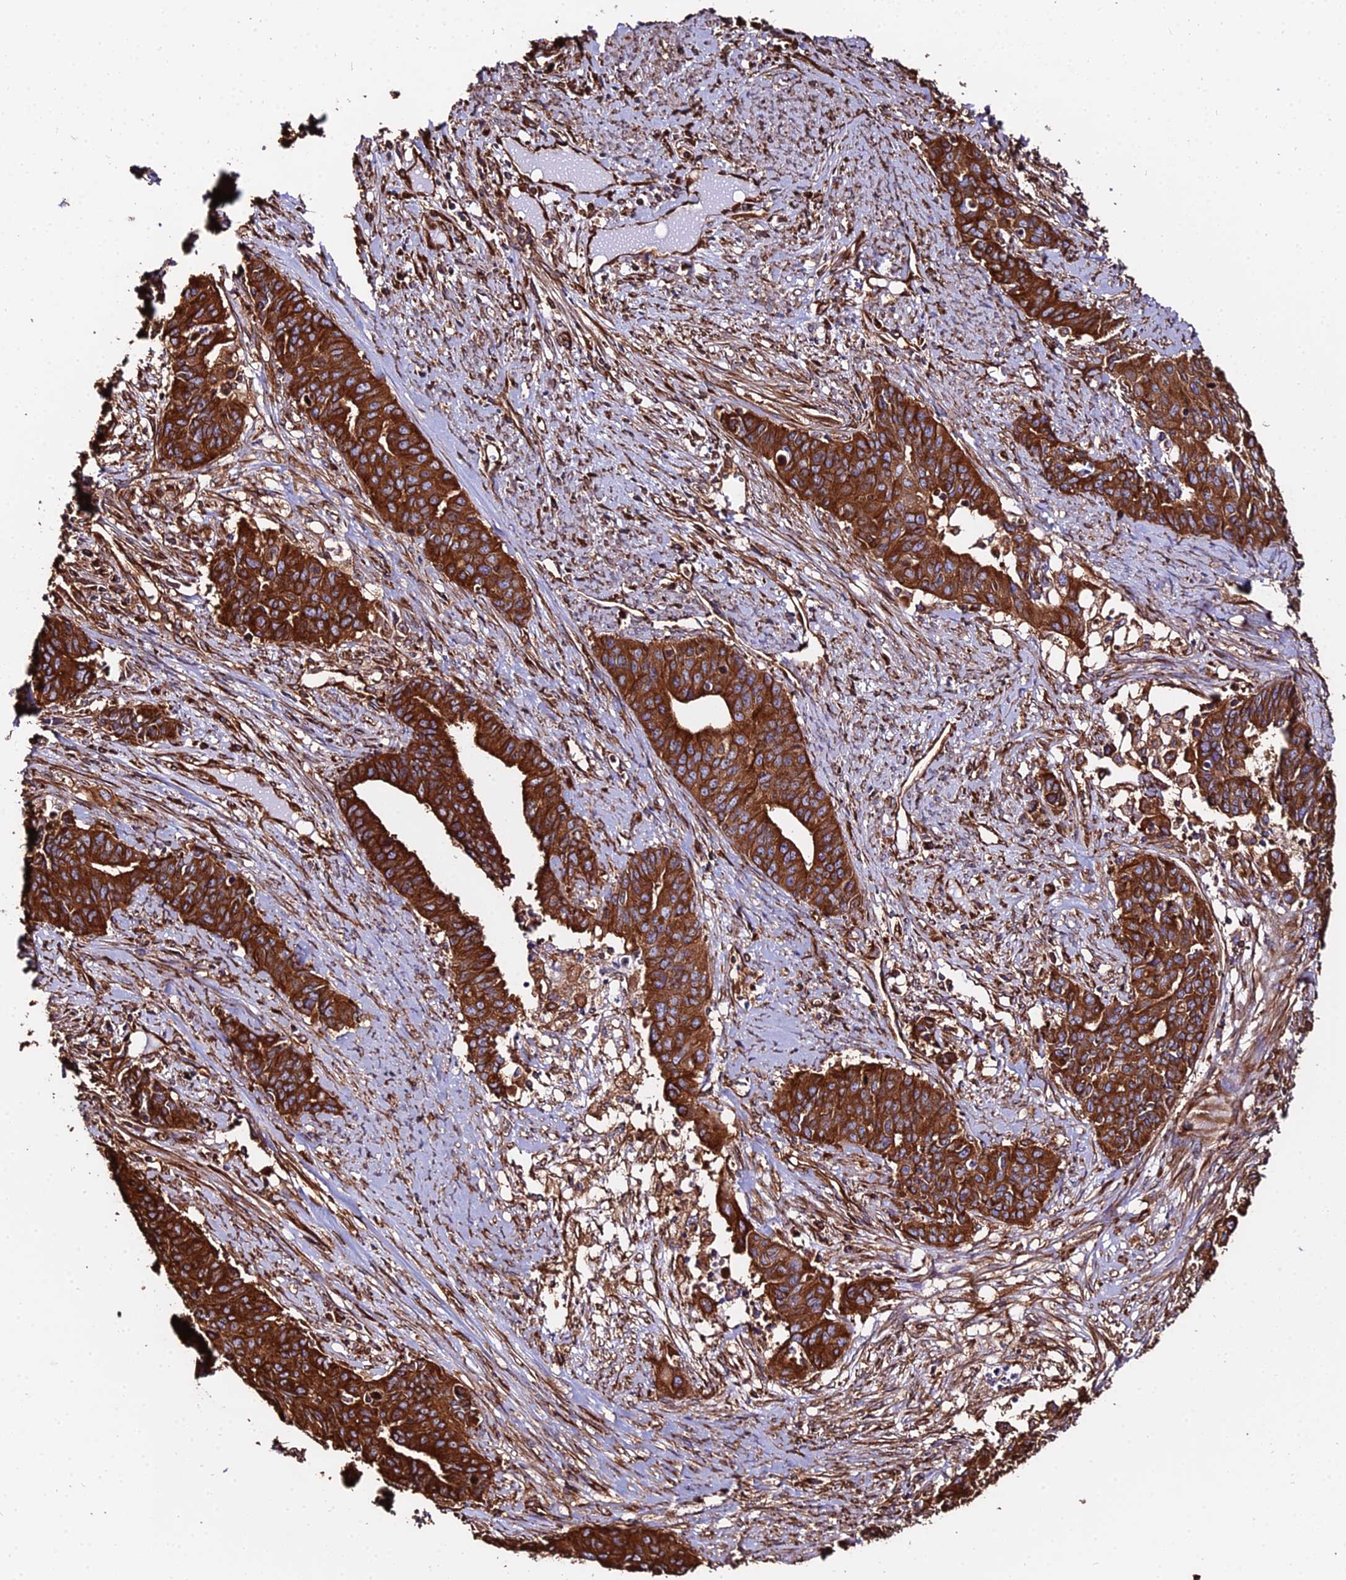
{"staining": {"intensity": "strong", "quantity": ">75%", "location": "cytoplasmic/membranous"}, "tissue": "endometrial cancer", "cell_type": "Tumor cells", "image_type": "cancer", "snomed": [{"axis": "morphology", "description": "Adenocarcinoma, NOS"}, {"axis": "topography", "description": "Endometrium"}], "caption": "This image shows endometrial cancer stained with immunohistochemistry to label a protein in brown. The cytoplasmic/membranous of tumor cells show strong positivity for the protein. Nuclei are counter-stained blue.", "gene": "TUBA3D", "patient": {"sex": "female", "age": 59}}